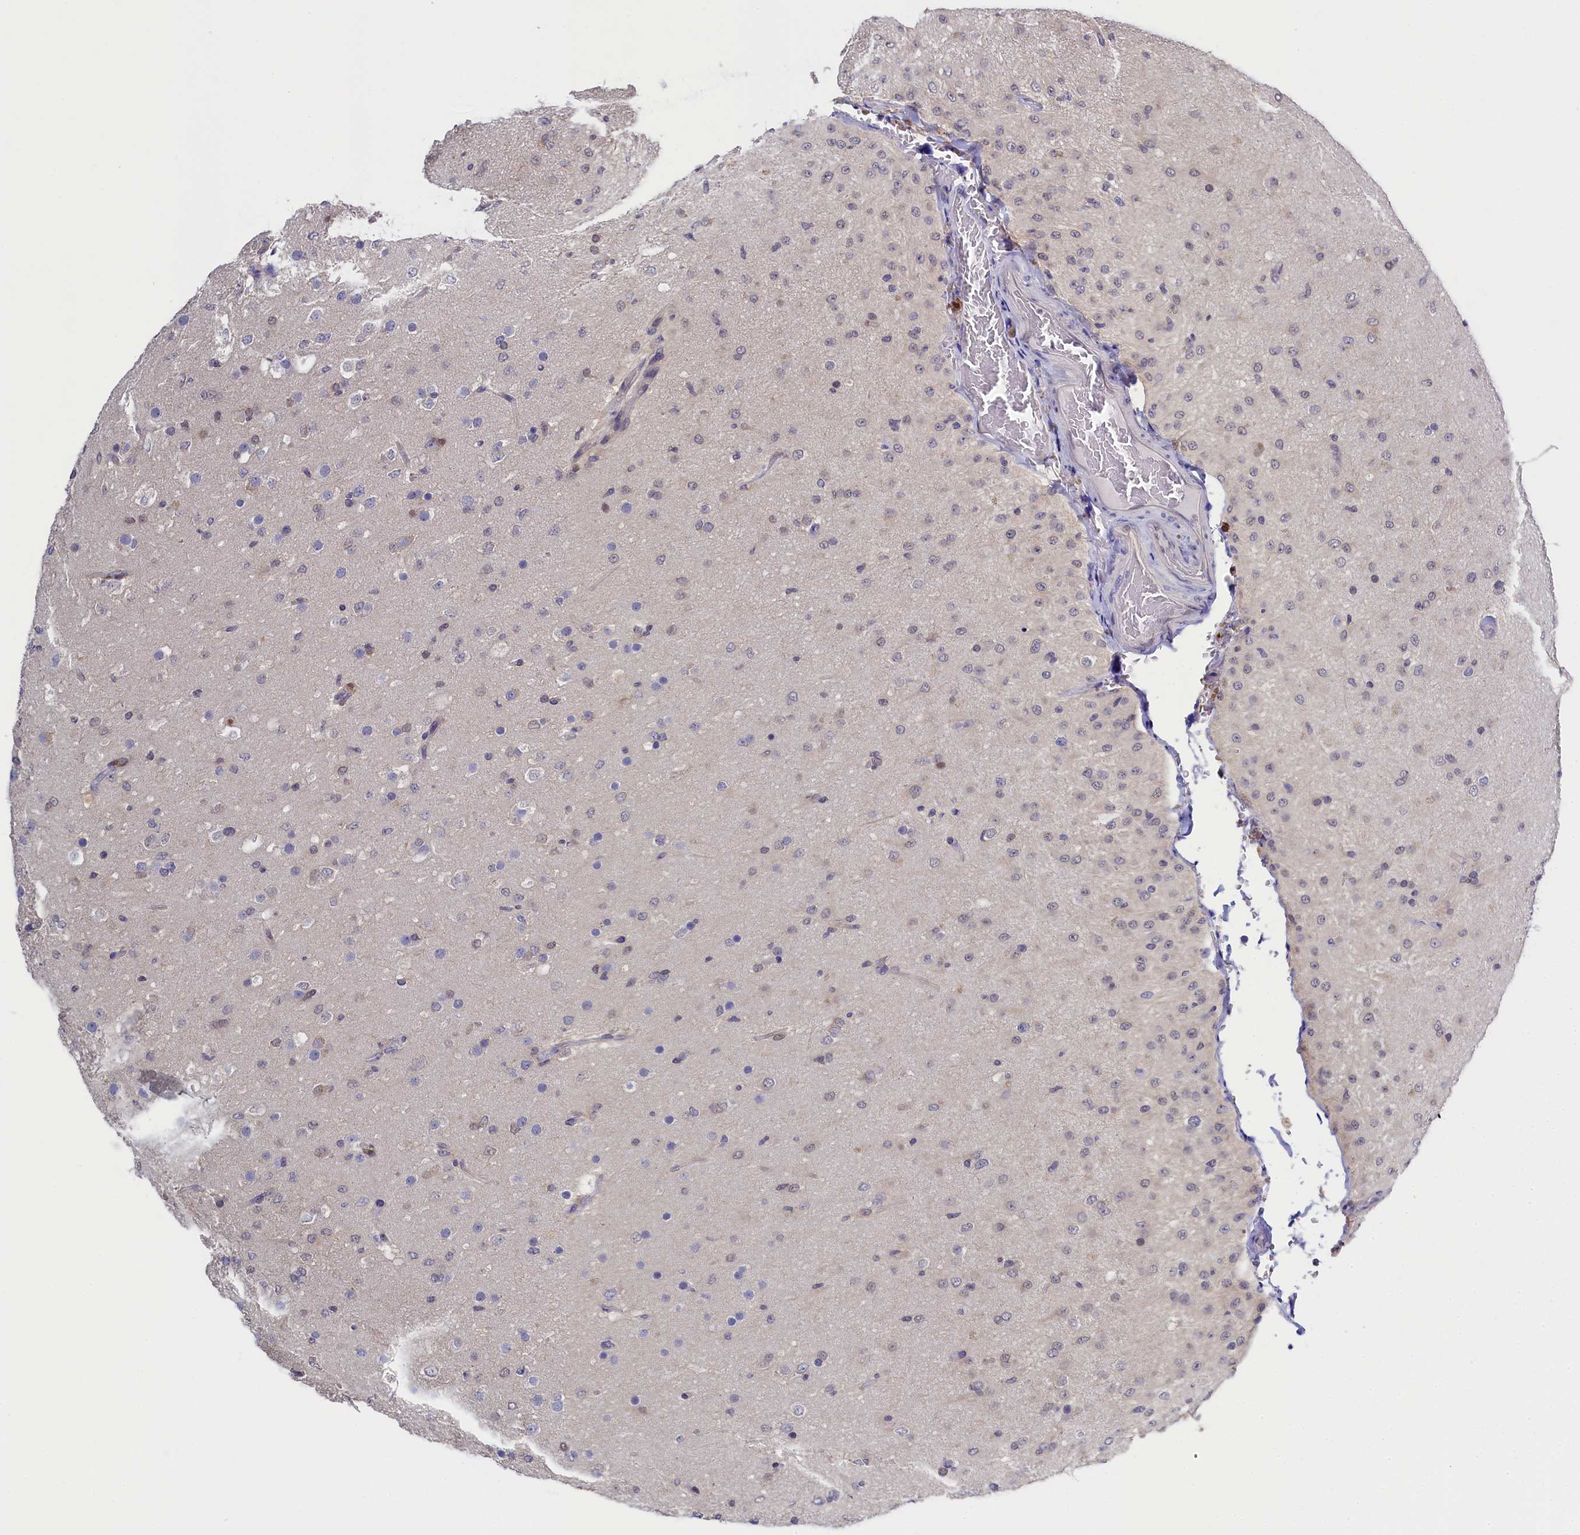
{"staining": {"intensity": "negative", "quantity": "none", "location": "none"}, "tissue": "glioma", "cell_type": "Tumor cells", "image_type": "cancer", "snomed": [{"axis": "morphology", "description": "Glioma, malignant, Low grade"}, {"axis": "topography", "description": "Brain"}], "caption": "Histopathology image shows no significant protein positivity in tumor cells of malignant glioma (low-grade).", "gene": "C11orf54", "patient": {"sex": "male", "age": 65}}